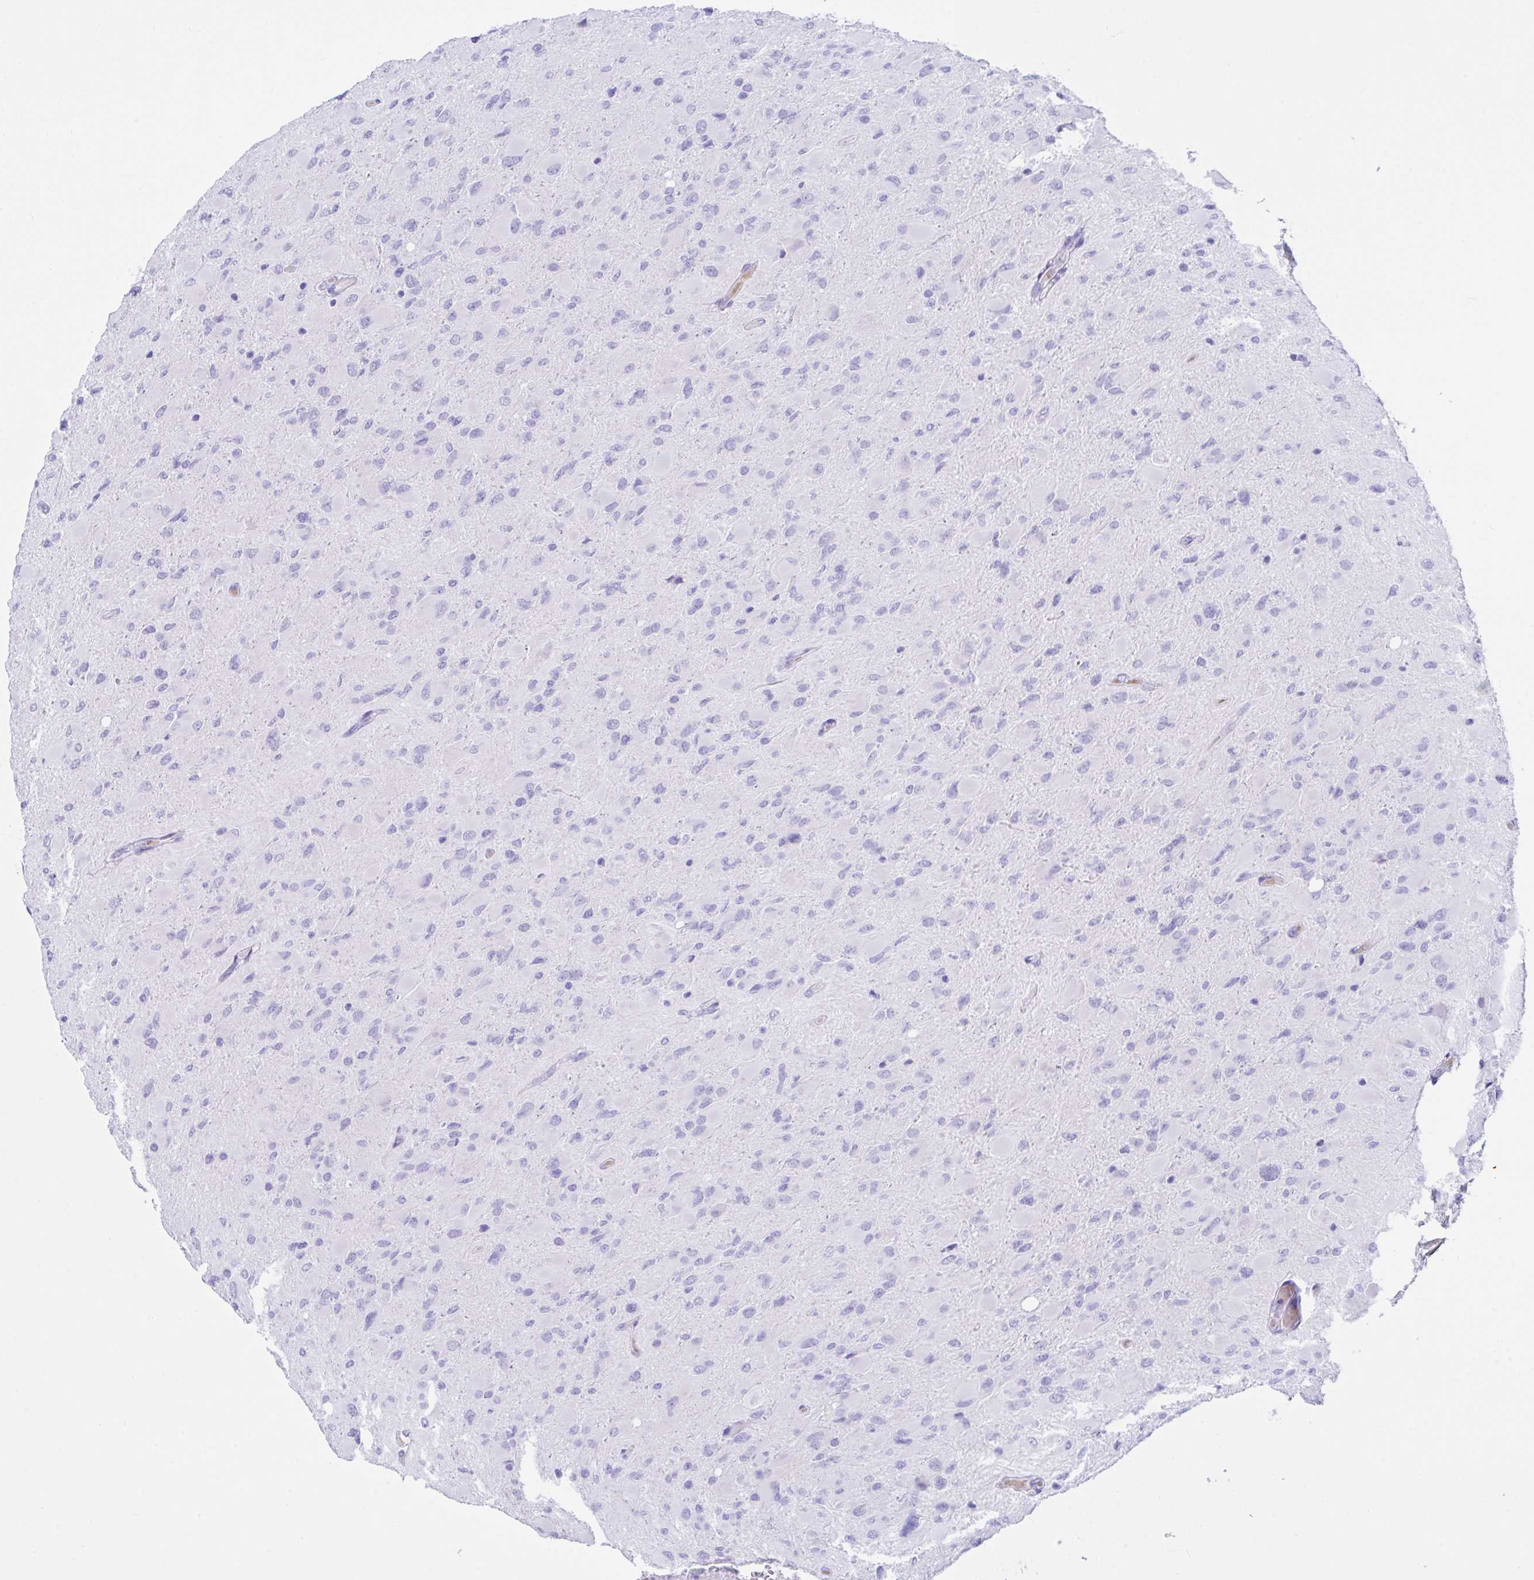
{"staining": {"intensity": "negative", "quantity": "none", "location": "none"}, "tissue": "glioma", "cell_type": "Tumor cells", "image_type": "cancer", "snomed": [{"axis": "morphology", "description": "Glioma, malignant, High grade"}, {"axis": "topography", "description": "Cerebral cortex"}], "caption": "The micrograph shows no significant positivity in tumor cells of glioma.", "gene": "SEL1L2", "patient": {"sex": "female", "age": 36}}